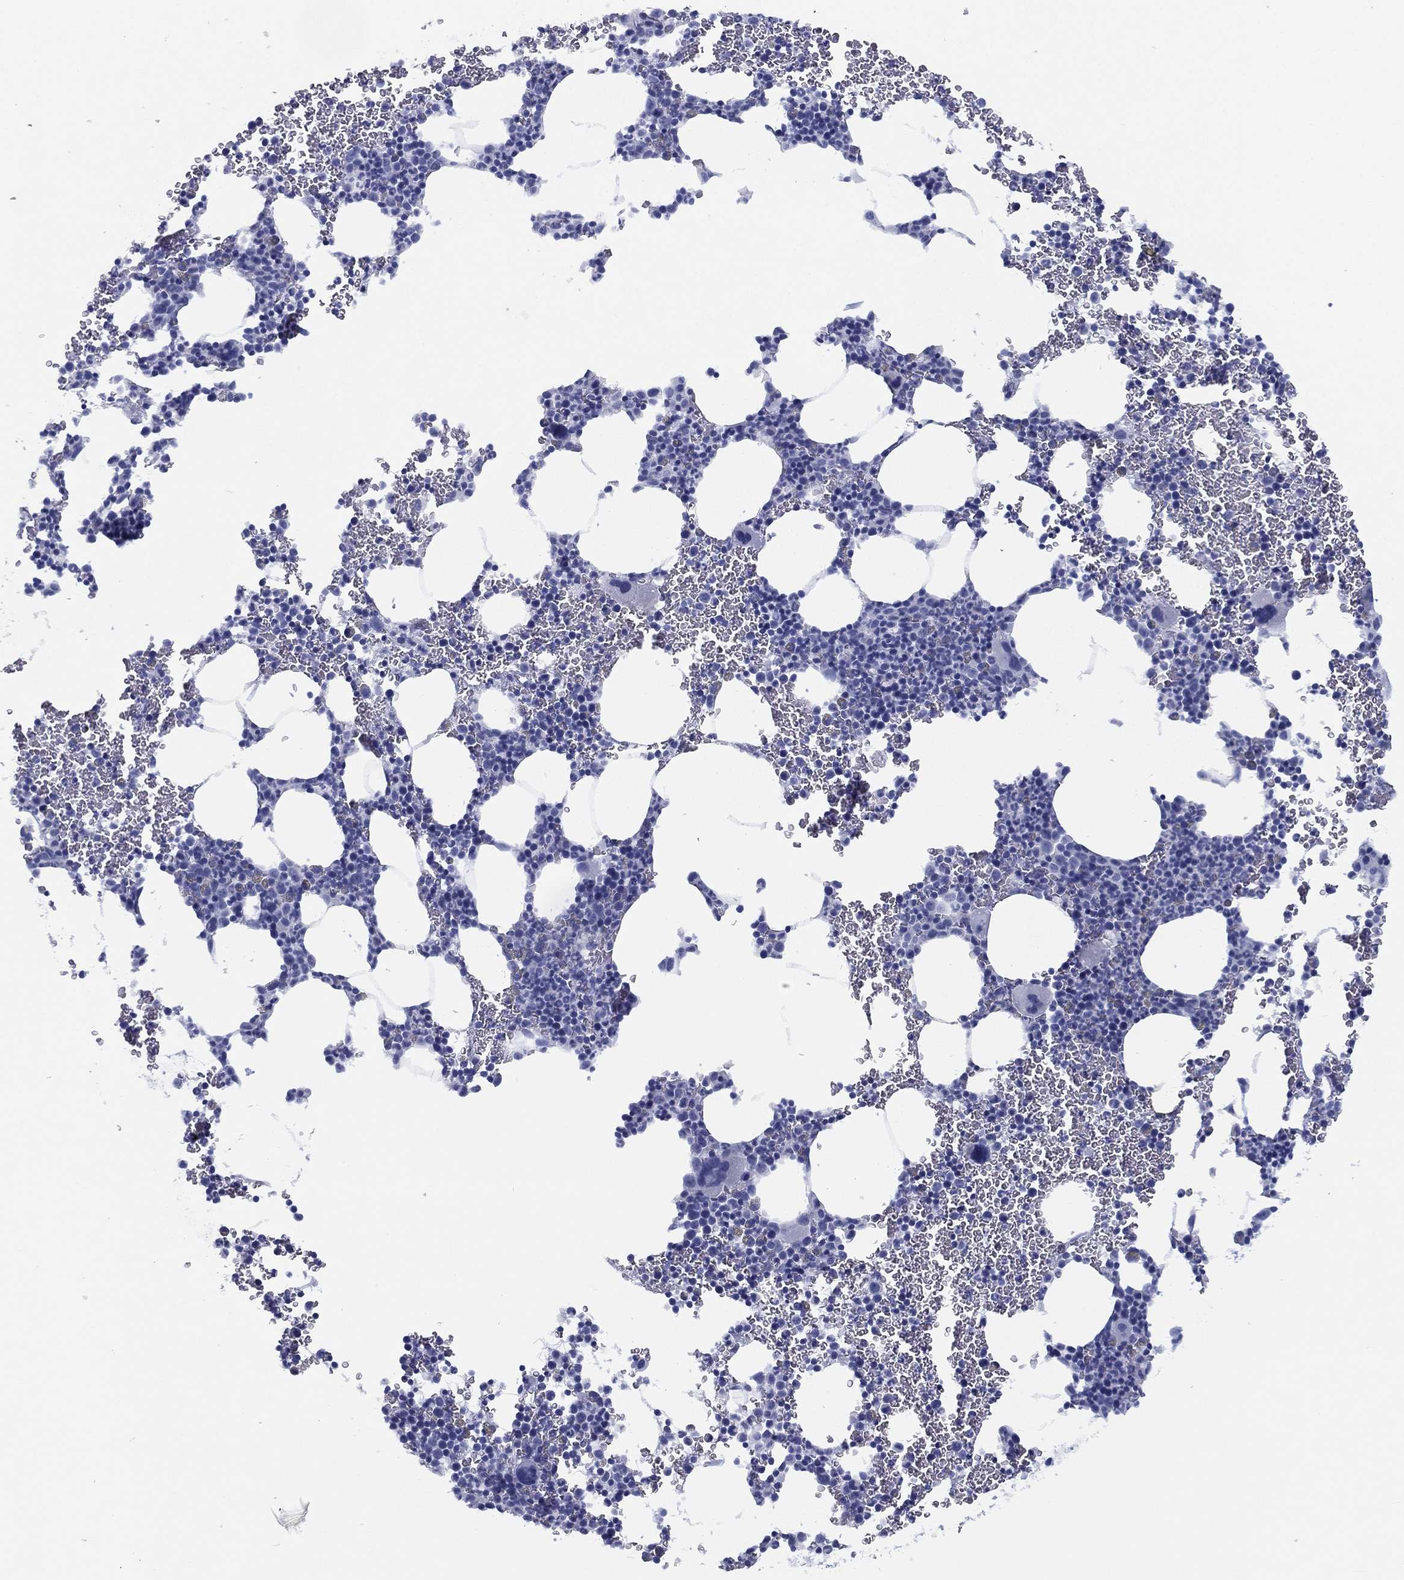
{"staining": {"intensity": "negative", "quantity": "none", "location": "none"}, "tissue": "bone marrow", "cell_type": "Hematopoietic cells", "image_type": "normal", "snomed": [{"axis": "morphology", "description": "Normal tissue, NOS"}, {"axis": "topography", "description": "Bone marrow"}], "caption": "Unremarkable bone marrow was stained to show a protein in brown. There is no significant positivity in hematopoietic cells. (Immunohistochemistry (ihc), brightfield microscopy, high magnification).", "gene": "TMEM252", "patient": {"sex": "male", "age": 45}}